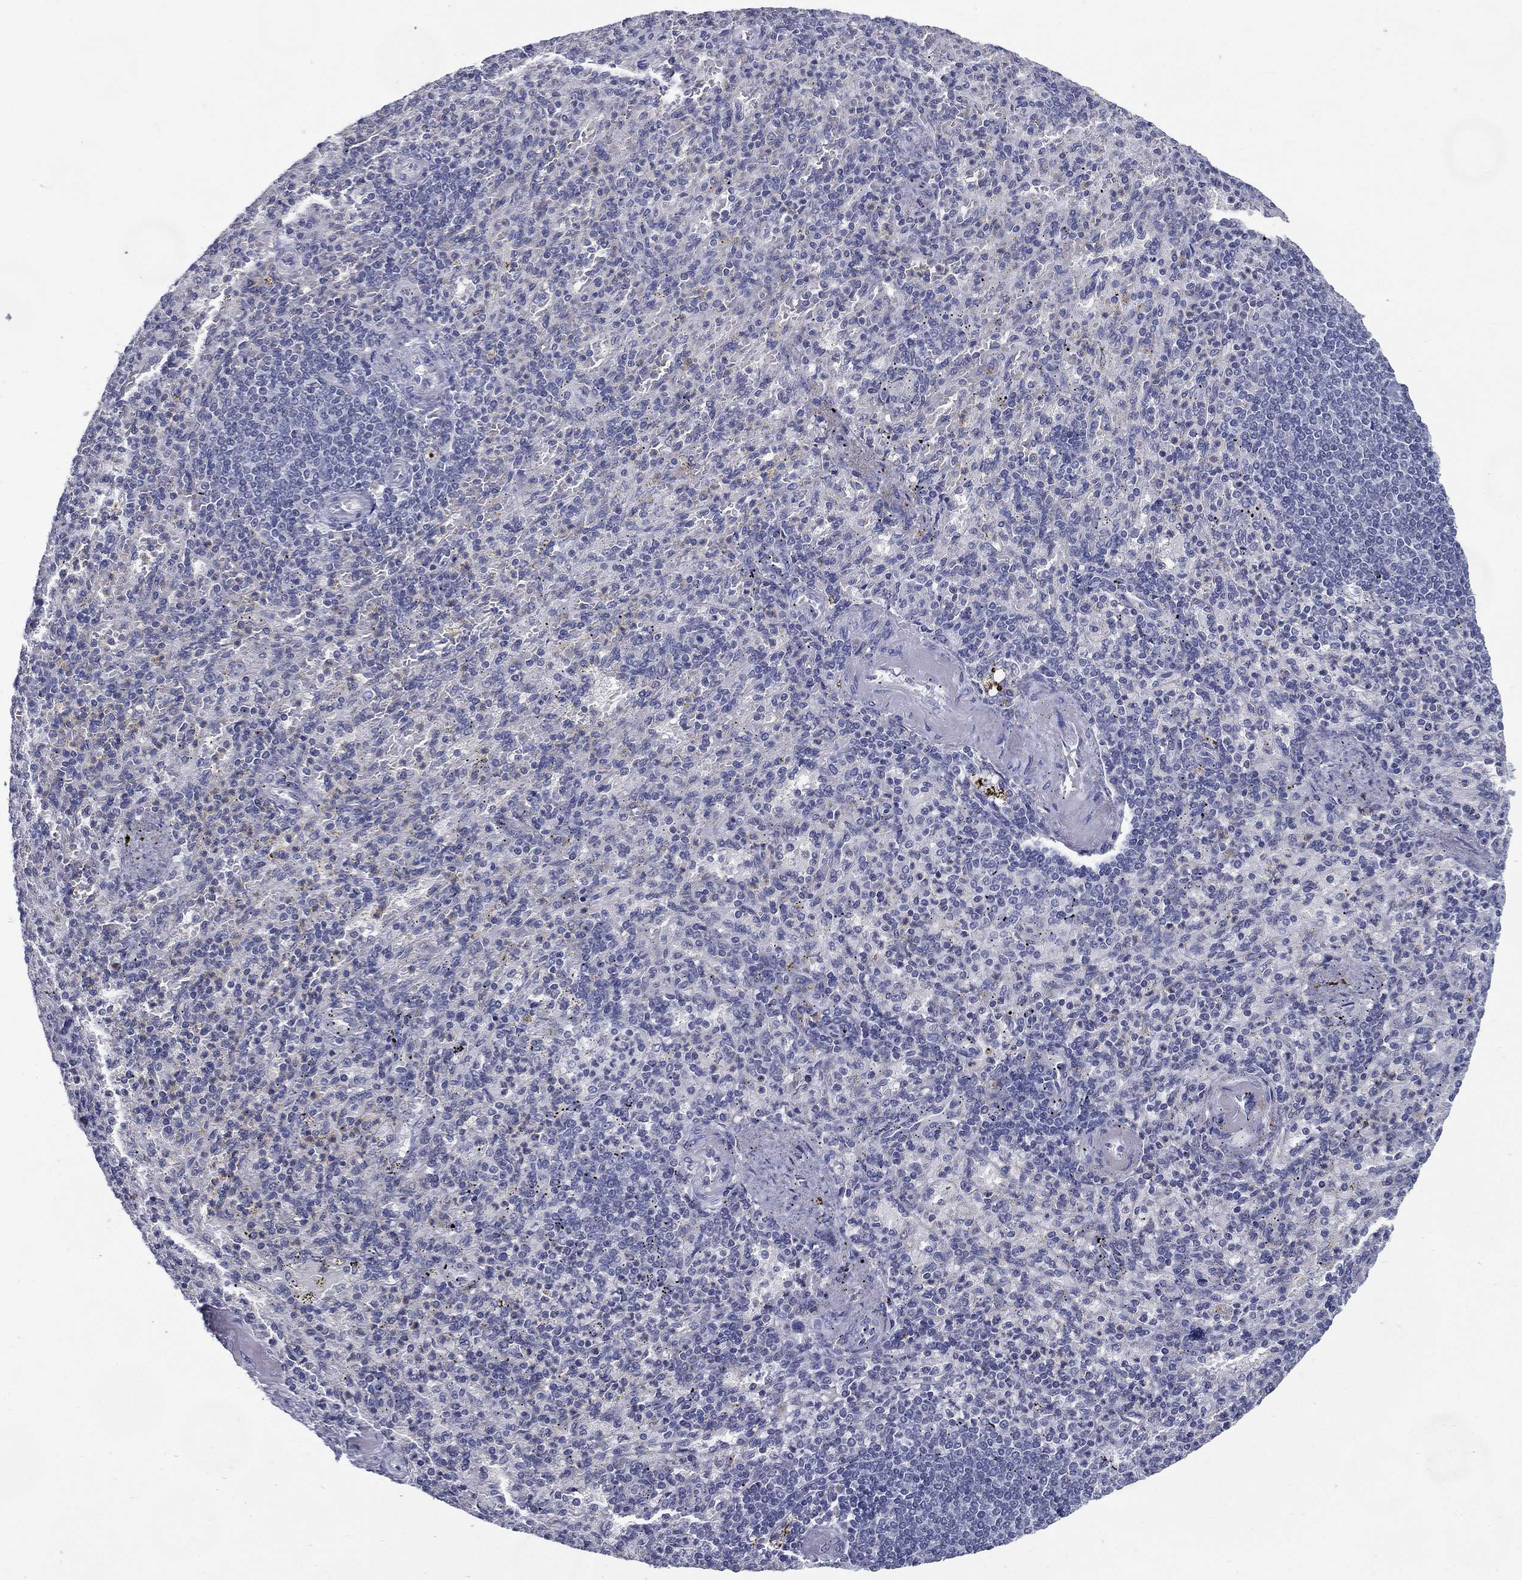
{"staining": {"intensity": "negative", "quantity": "none", "location": "none"}, "tissue": "spleen", "cell_type": "Cells in red pulp", "image_type": "normal", "snomed": [{"axis": "morphology", "description": "Normal tissue, NOS"}, {"axis": "topography", "description": "Spleen"}], "caption": "IHC of unremarkable human spleen exhibits no staining in cells in red pulp.", "gene": "C19orf18", "patient": {"sex": "female", "age": 74}}